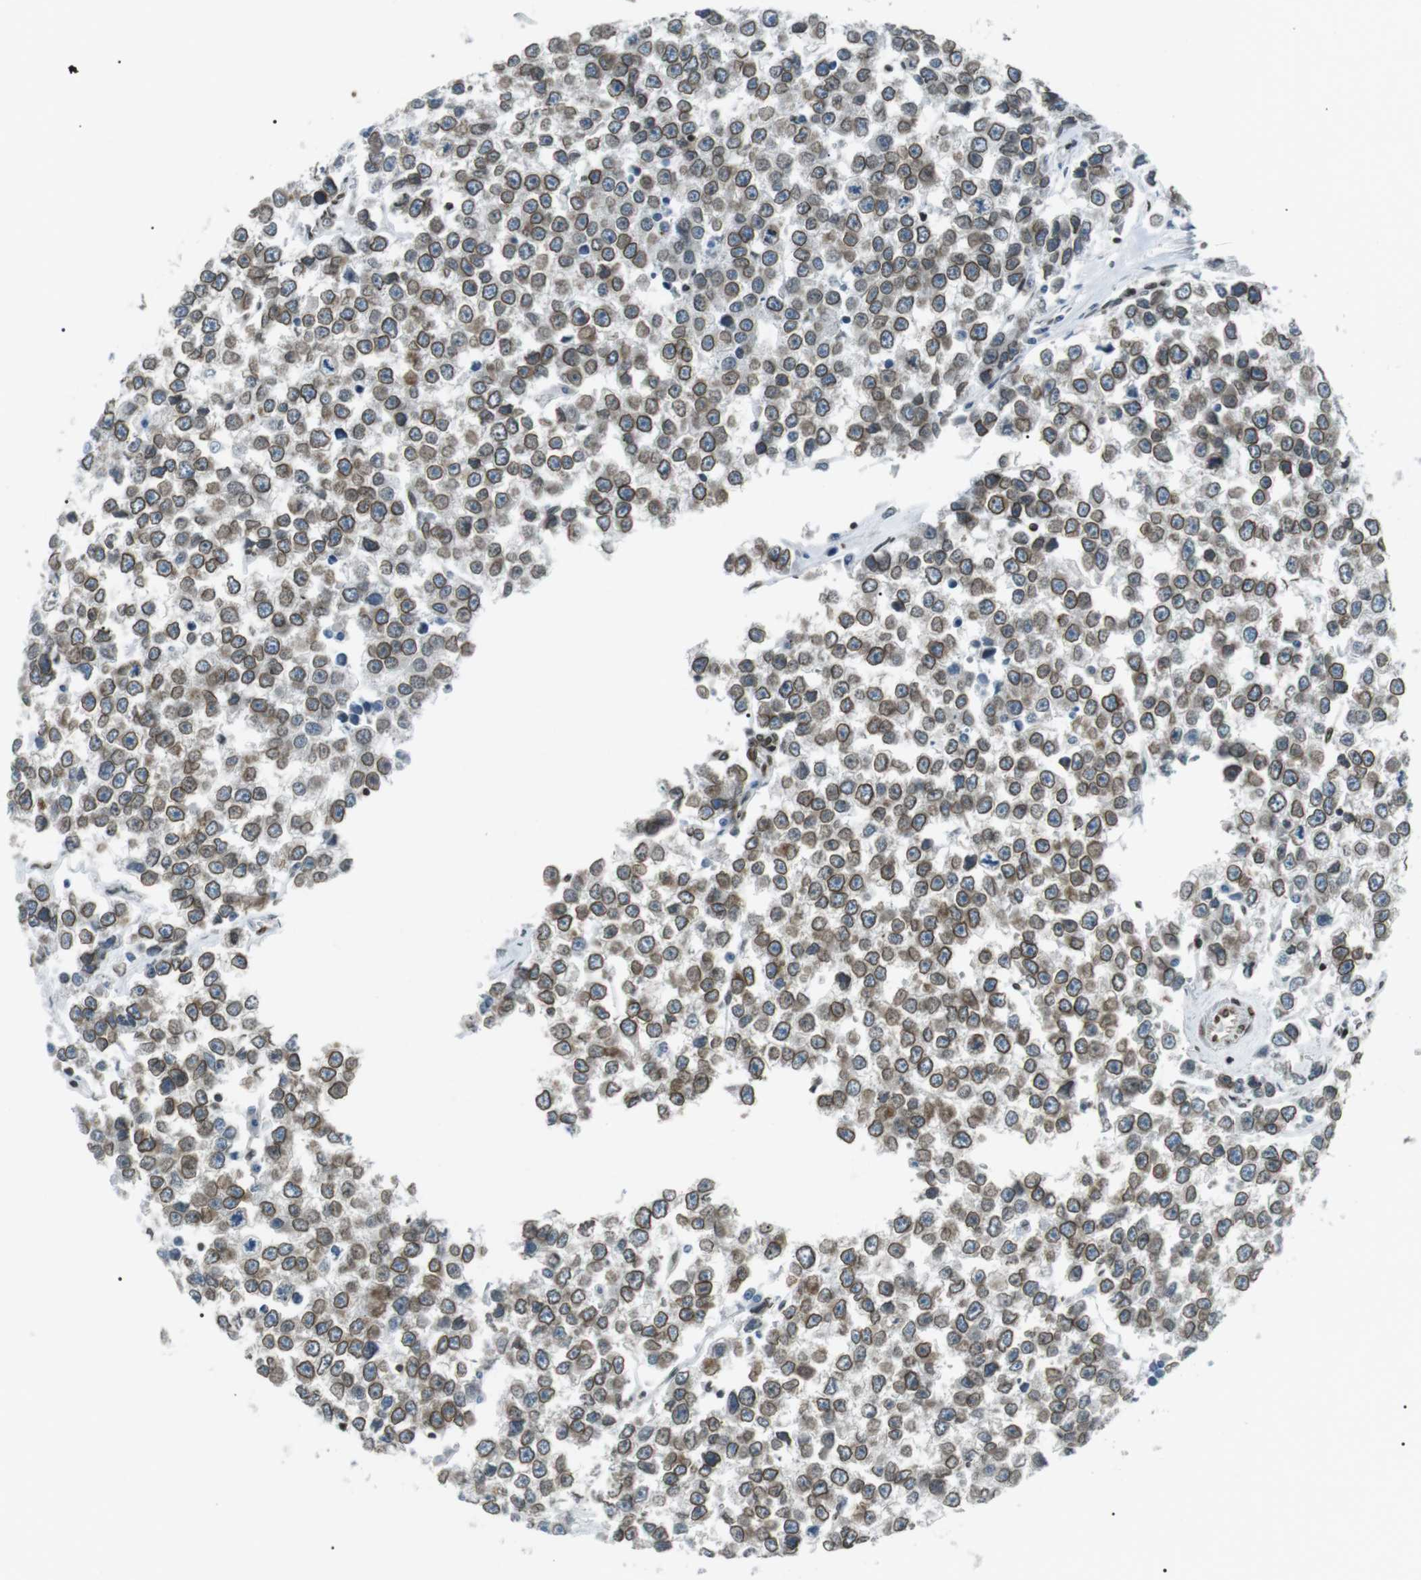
{"staining": {"intensity": "moderate", "quantity": ">75%", "location": "cytoplasmic/membranous,nuclear"}, "tissue": "testis cancer", "cell_type": "Tumor cells", "image_type": "cancer", "snomed": [{"axis": "morphology", "description": "Seminoma, NOS"}, {"axis": "morphology", "description": "Carcinoma, Embryonal, NOS"}, {"axis": "topography", "description": "Testis"}], "caption": "Testis cancer (seminoma) stained with a protein marker exhibits moderate staining in tumor cells.", "gene": "TMX4", "patient": {"sex": "male", "age": 52}}